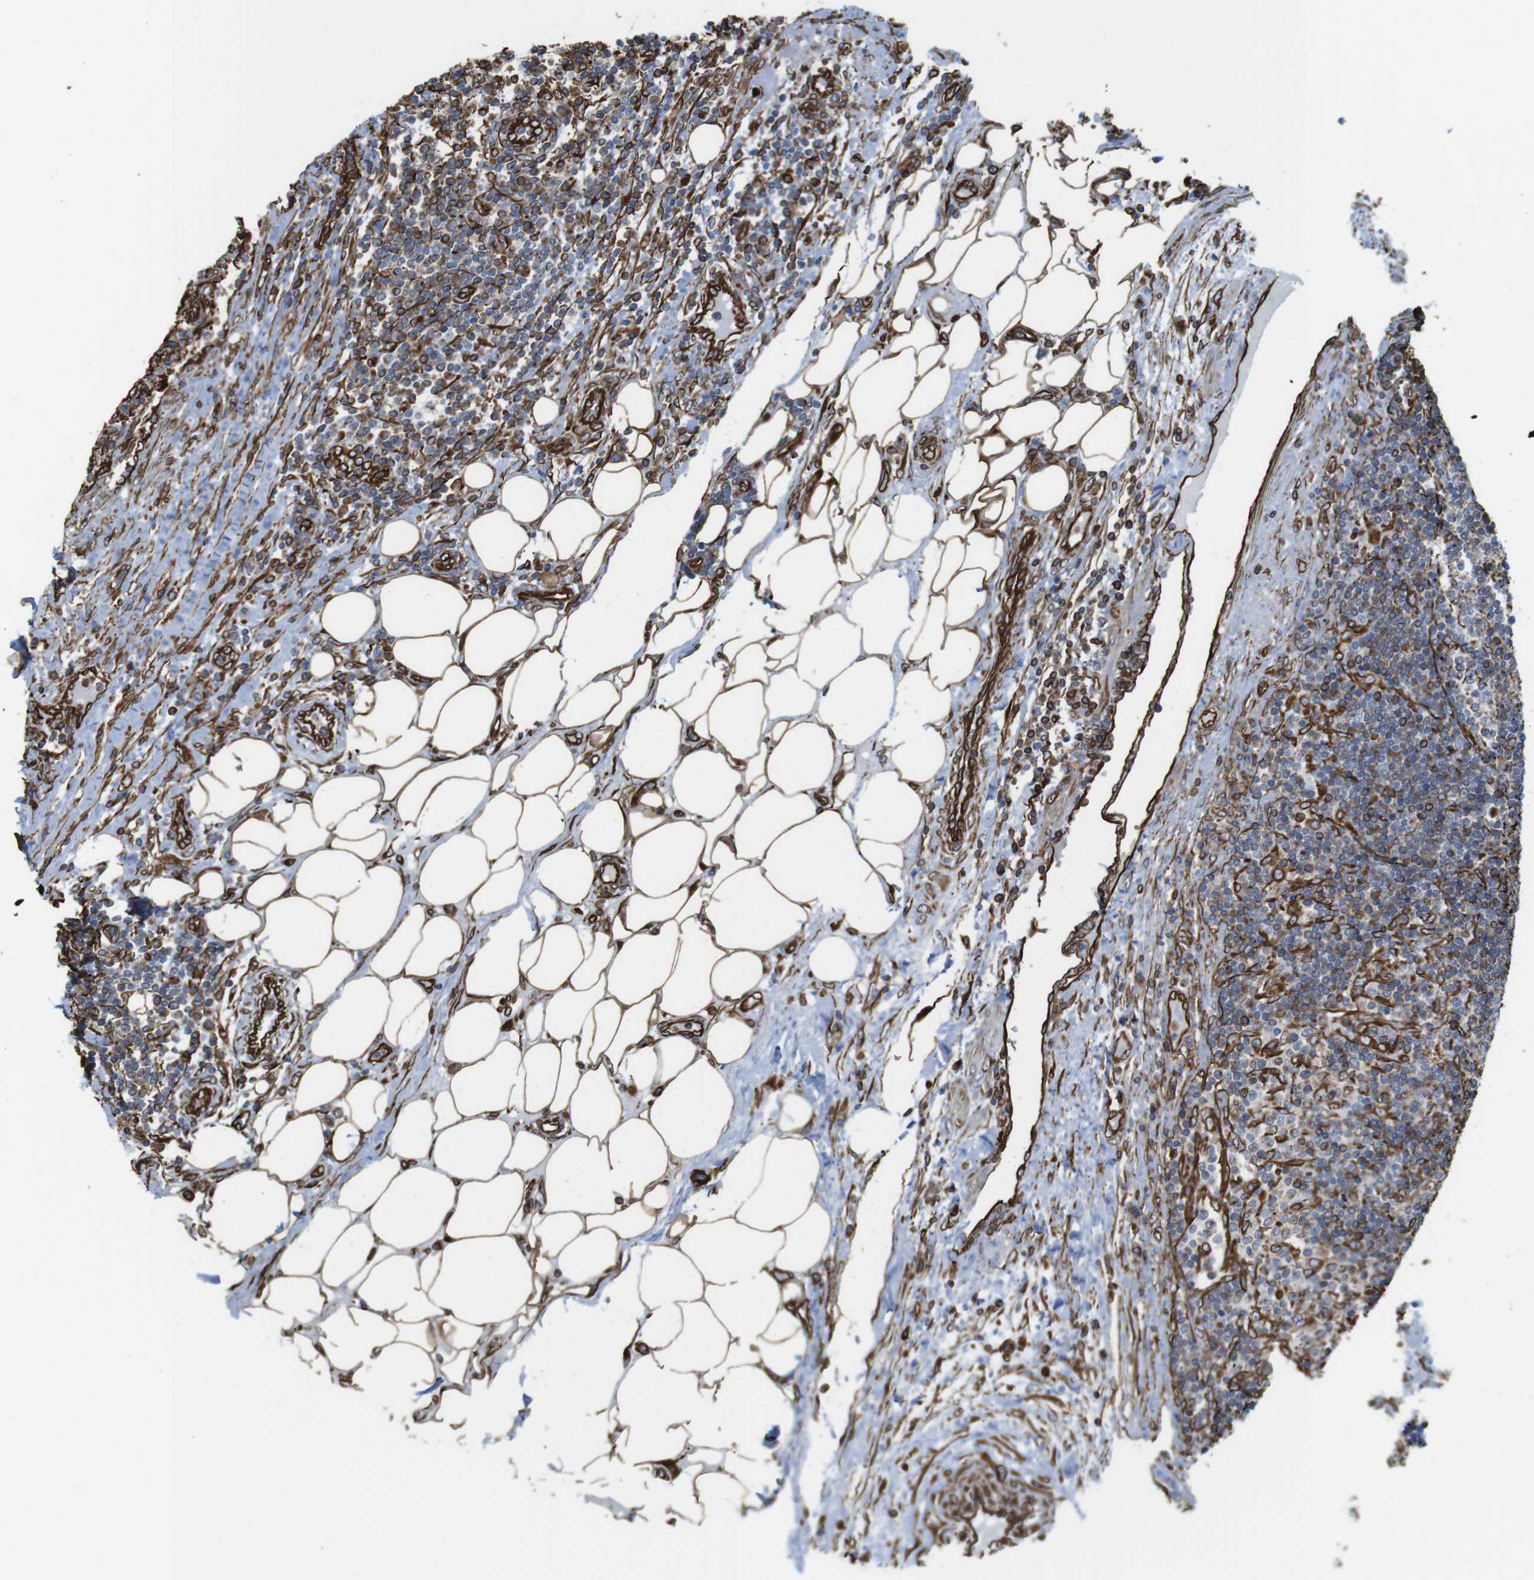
{"staining": {"intensity": "strong", "quantity": "<25%", "location": "cytoplasmic/membranous"}, "tissue": "lymph node", "cell_type": "Germinal center cells", "image_type": "normal", "snomed": [{"axis": "morphology", "description": "Normal tissue, NOS"}, {"axis": "morphology", "description": "Squamous cell carcinoma, metastatic, NOS"}, {"axis": "topography", "description": "Lymph node"}], "caption": "Lymph node was stained to show a protein in brown. There is medium levels of strong cytoplasmic/membranous positivity in approximately <25% of germinal center cells. The protein of interest is shown in brown color, while the nuclei are stained blue.", "gene": "RALGPS1", "patient": {"sex": "female", "age": 53}}